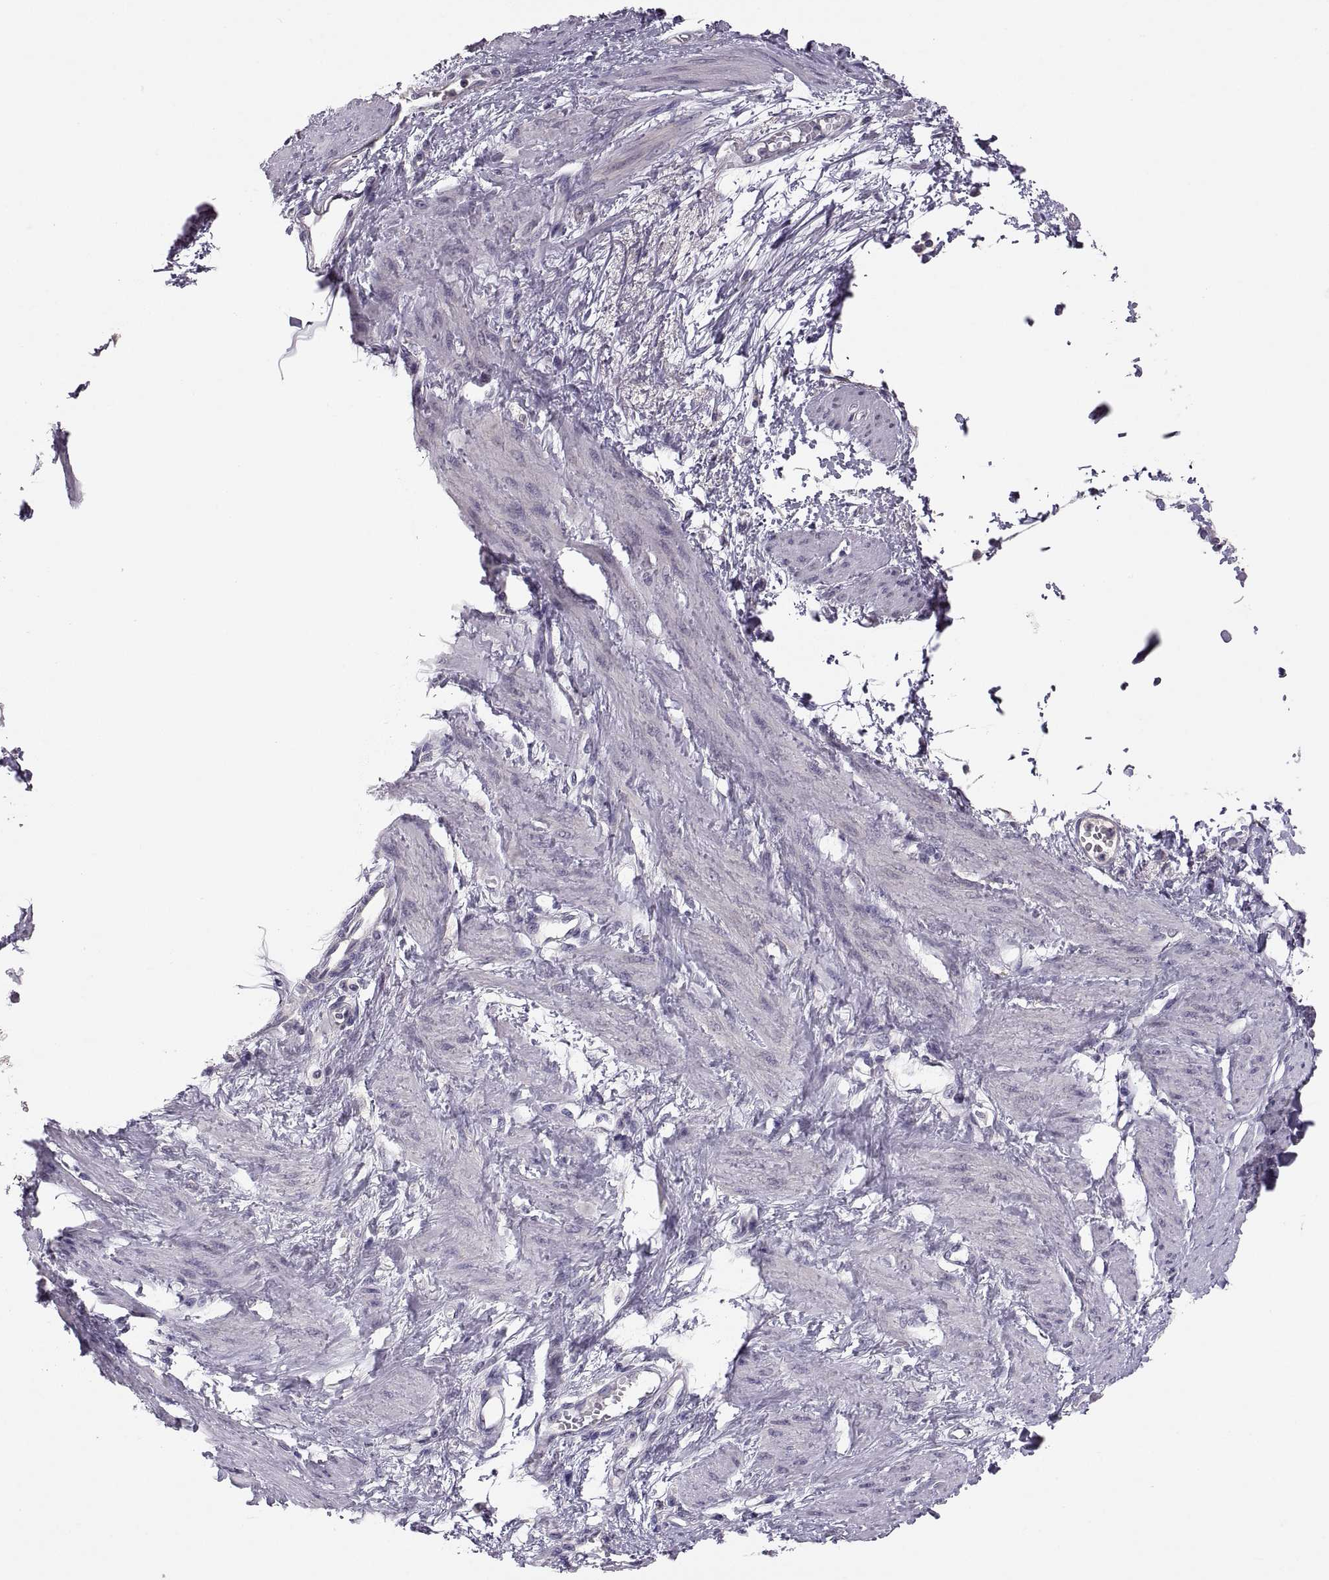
{"staining": {"intensity": "negative", "quantity": "none", "location": "none"}, "tissue": "smooth muscle", "cell_type": "Smooth muscle cells", "image_type": "normal", "snomed": [{"axis": "morphology", "description": "Normal tissue, NOS"}, {"axis": "topography", "description": "Smooth muscle"}, {"axis": "topography", "description": "Uterus"}], "caption": "This is a image of immunohistochemistry staining of benign smooth muscle, which shows no positivity in smooth muscle cells. (DAB immunohistochemistry, high magnification).", "gene": "ACSBG2", "patient": {"sex": "female", "age": 39}}